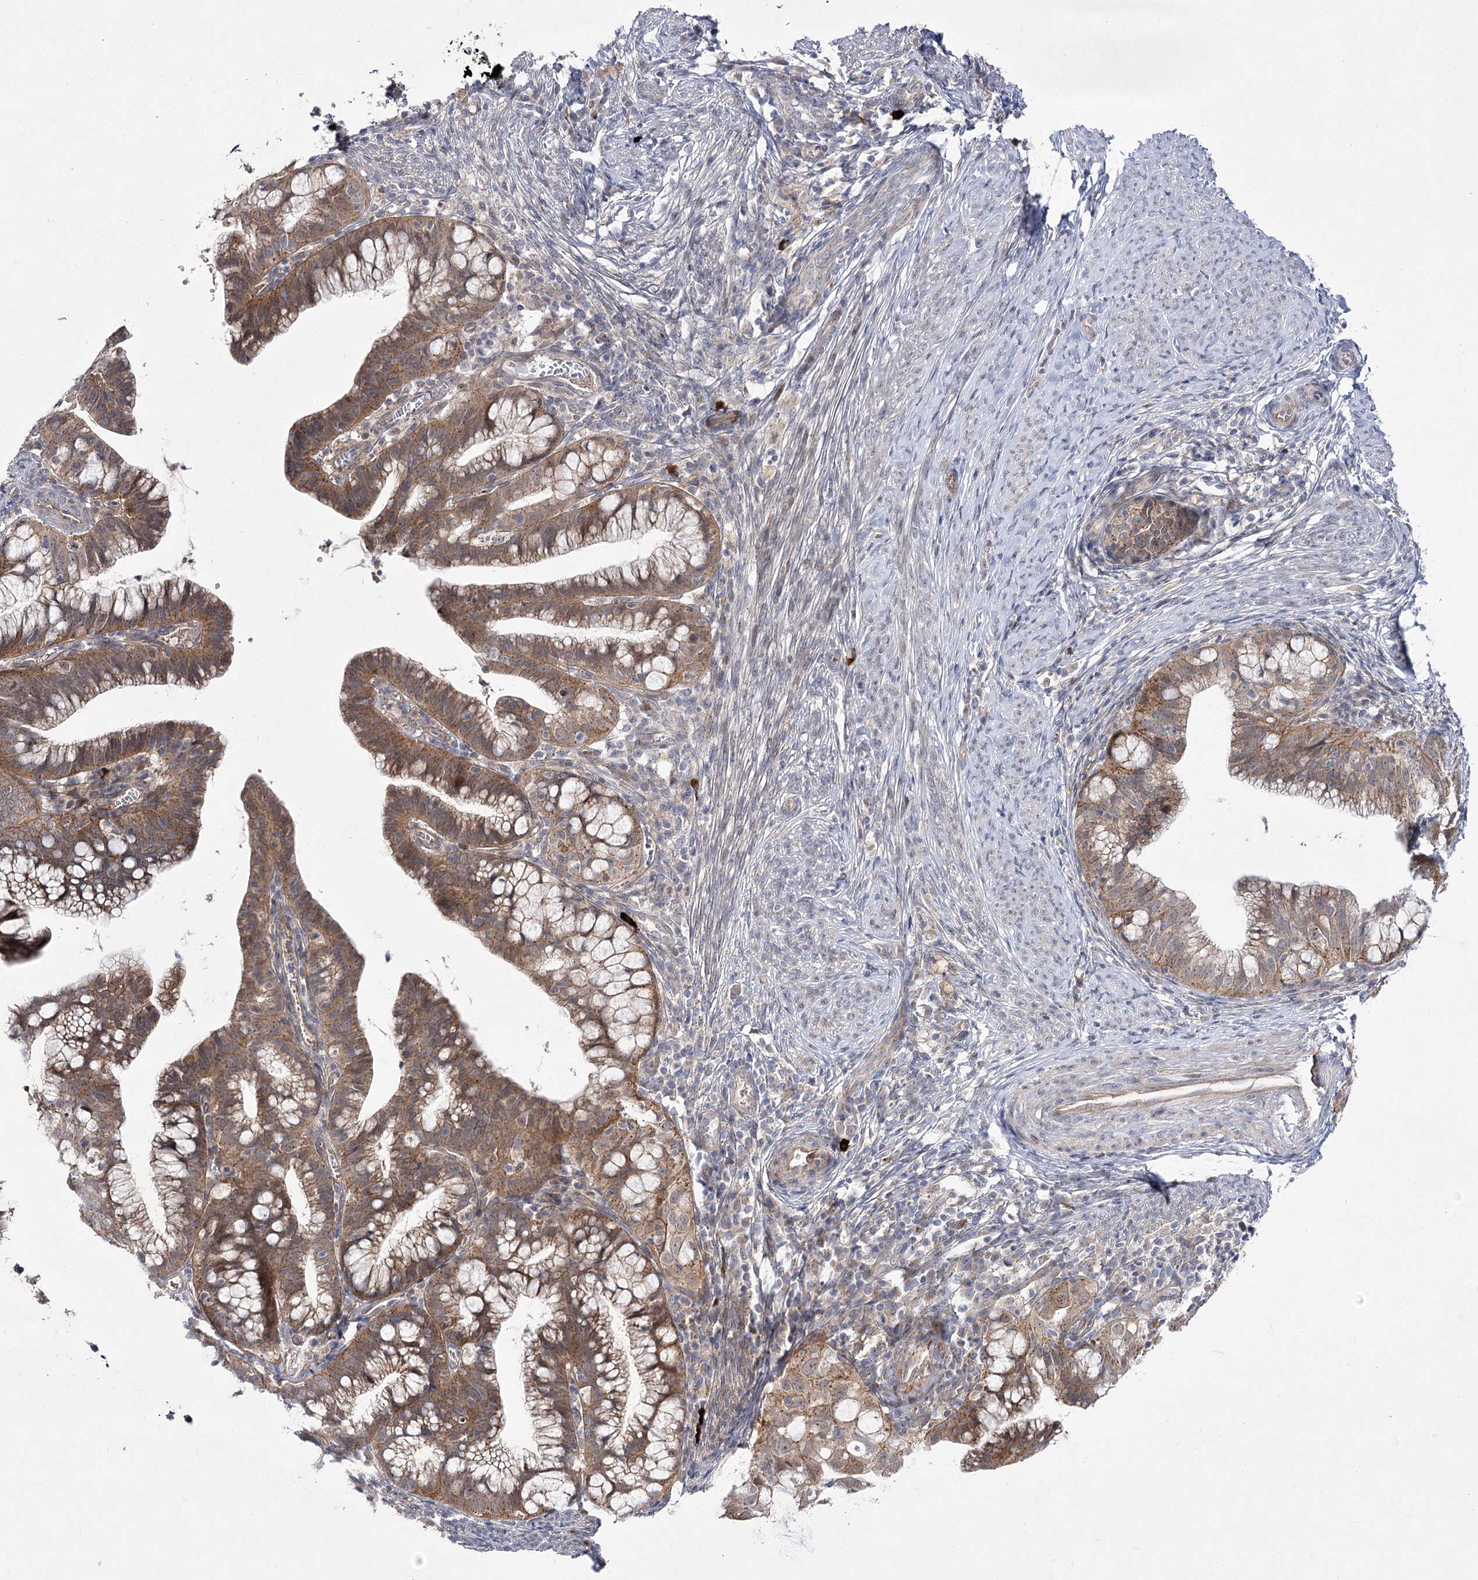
{"staining": {"intensity": "moderate", "quantity": ">75%", "location": "cytoplasmic/membranous"}, "tissue": "cervical cancer", "cell_type": "Tumor cells", "image_type": "cancer", "snomed": [{"axis": "morphology", "description": "Adenocarcinoma, NOS"}, {"axis": "topography", "description": "Cervix"}], "caption": "Cervical cancer stained with DAB (3,3'-diaminobenzidine) immunohistochemistry exhibits medium levels of moderate cytoplasmic/membranous positivity in about >75% of tumor cells. Using DAB (brown) and hematoxylin (blue) stains, captured at high magnification using brightfield microscopy.", "gene": "ARHGAP32", "patient": {"sex": "female", "age": 36}}